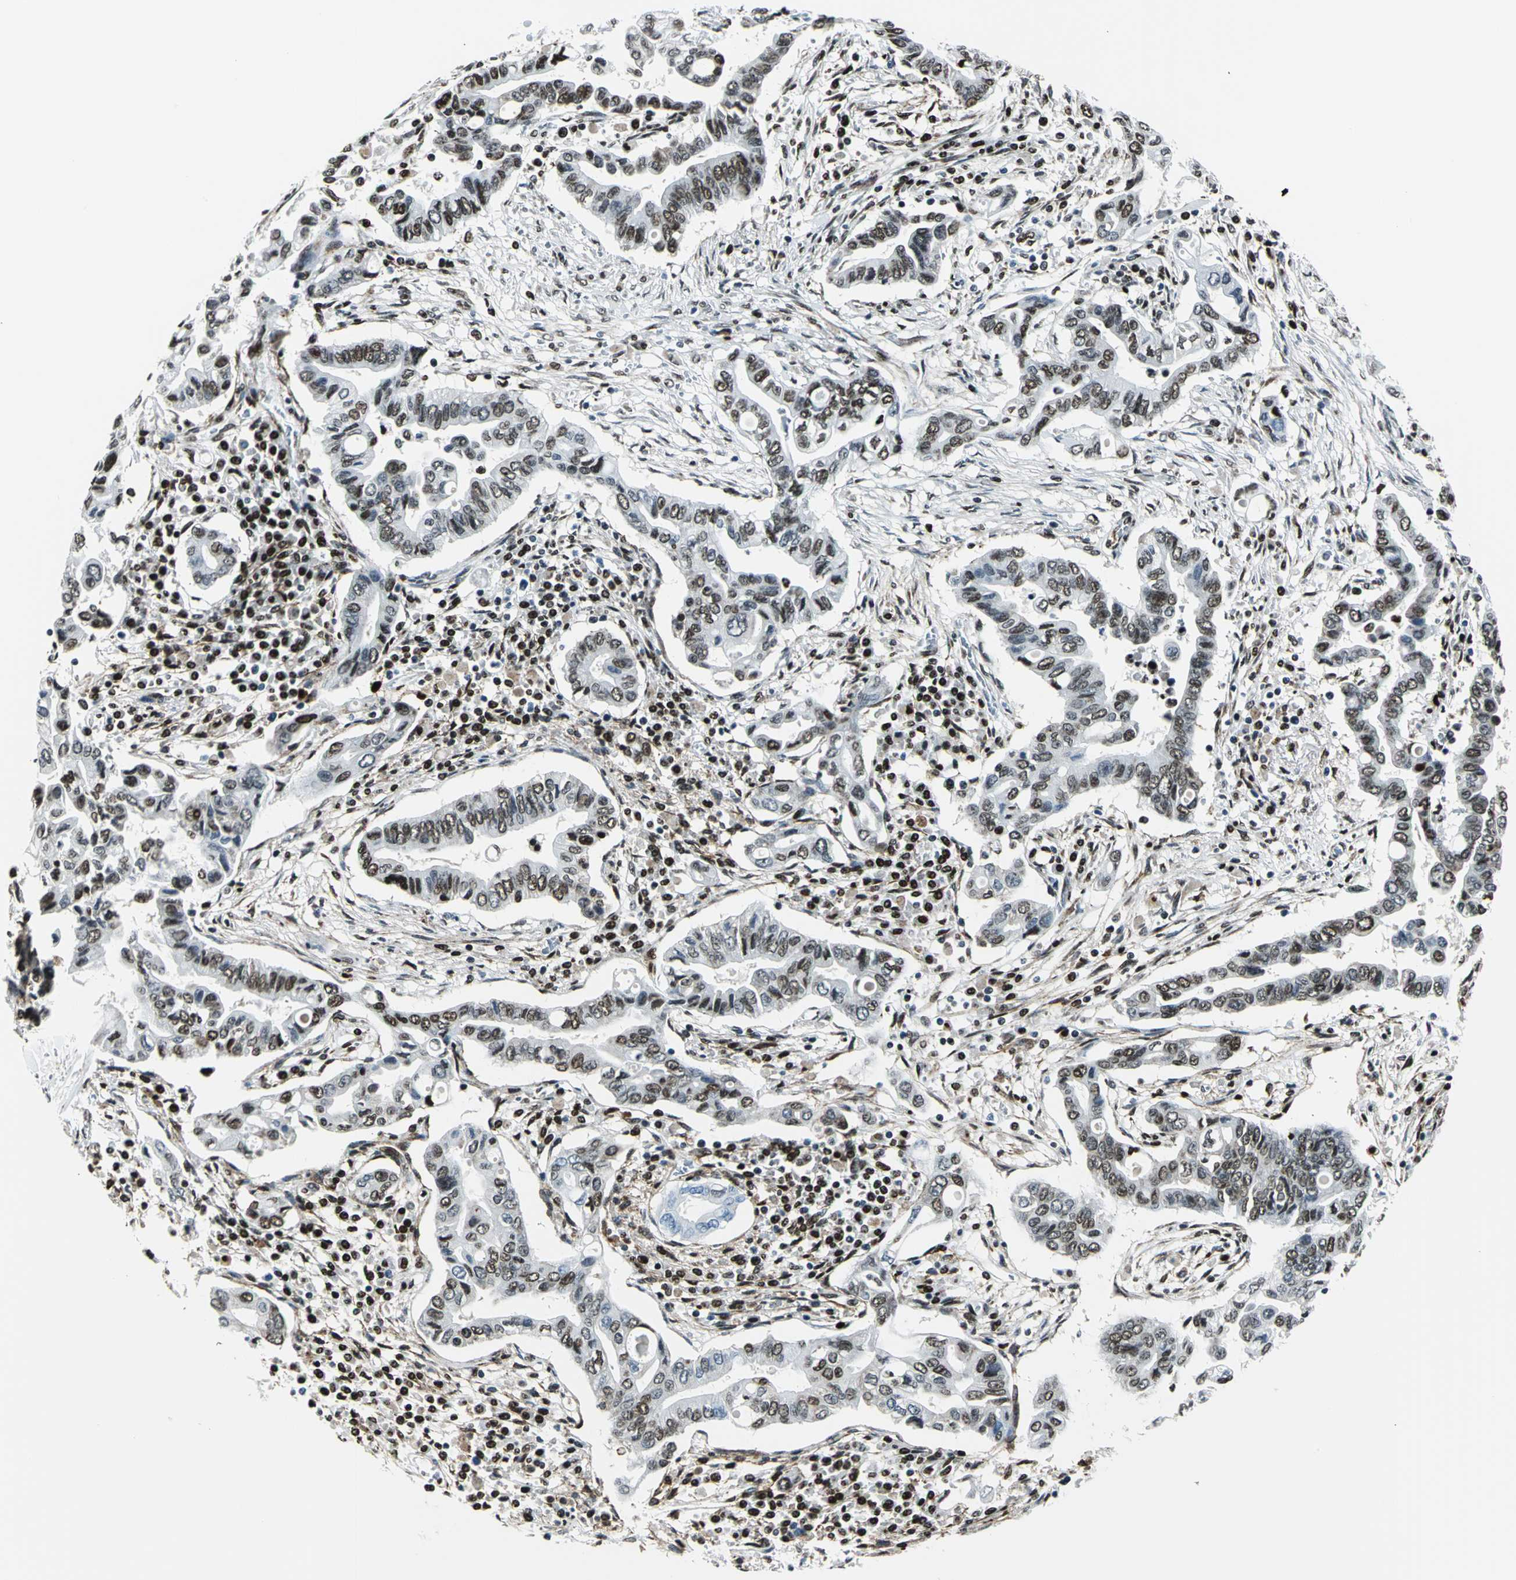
{"staining": {"intensity": "moderate", "quantity": ">75%", "location": "nuclear"}, "tissue": "pancreatic cancer", "cell_type": "Tumor cells", "image_type": "cancer", "snomed": [{"axis": "morphology", "description": "Adenocarcinoma, NOS"}, {"axis": "topography", "description": "Pancreas"}], "caption": "Immunohistochemistry image of neoplastic tissue: human pancreatic cancer stained using IHC reveals medium levels of moderate protein expression localized specifically in the nuclear of tumor cells, appearing as a nuclear brown color.", "gene": "APEX1", "patient": {"sex": "female", "age": 57}}